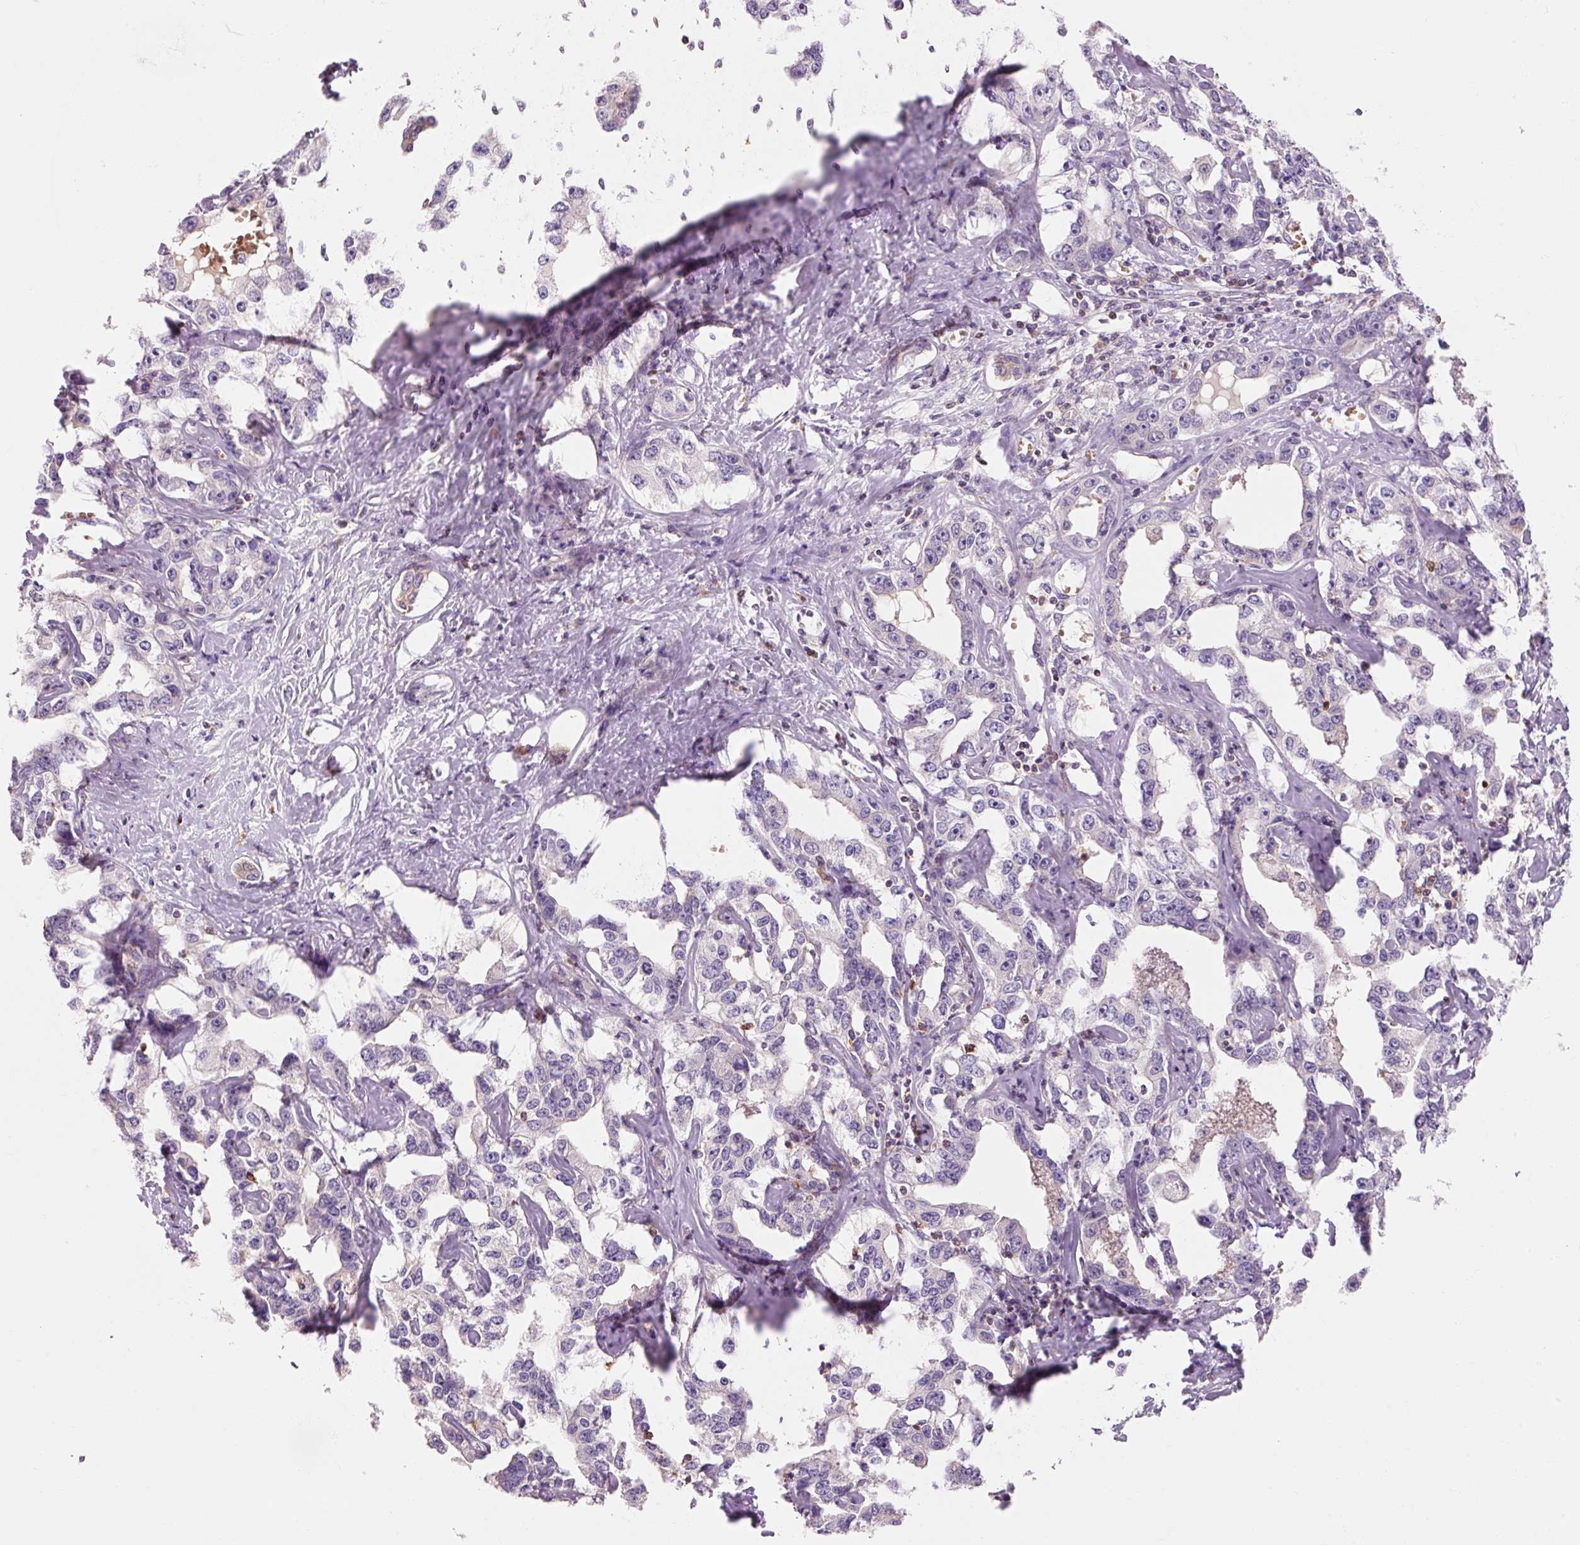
{"staining": {"intensity": "negative", "quantity": "none", "location": "none"}, "tissue": "liver cancer", "cell_type": "Tumor cells", "image_type": "cancer", "snomed": [{"axis": "morphology", "description": "Cholangiocarcinoma"}, {"axis": "topography", "description": "Liver"}], "caption": "A high-resolution histopathology image shows IHC staining of liver cholangiocarcinoma, which displays no significant expression in tumor cells.", "gene": "OR8K1", "patient": {"sex": "male", "age": 59}}